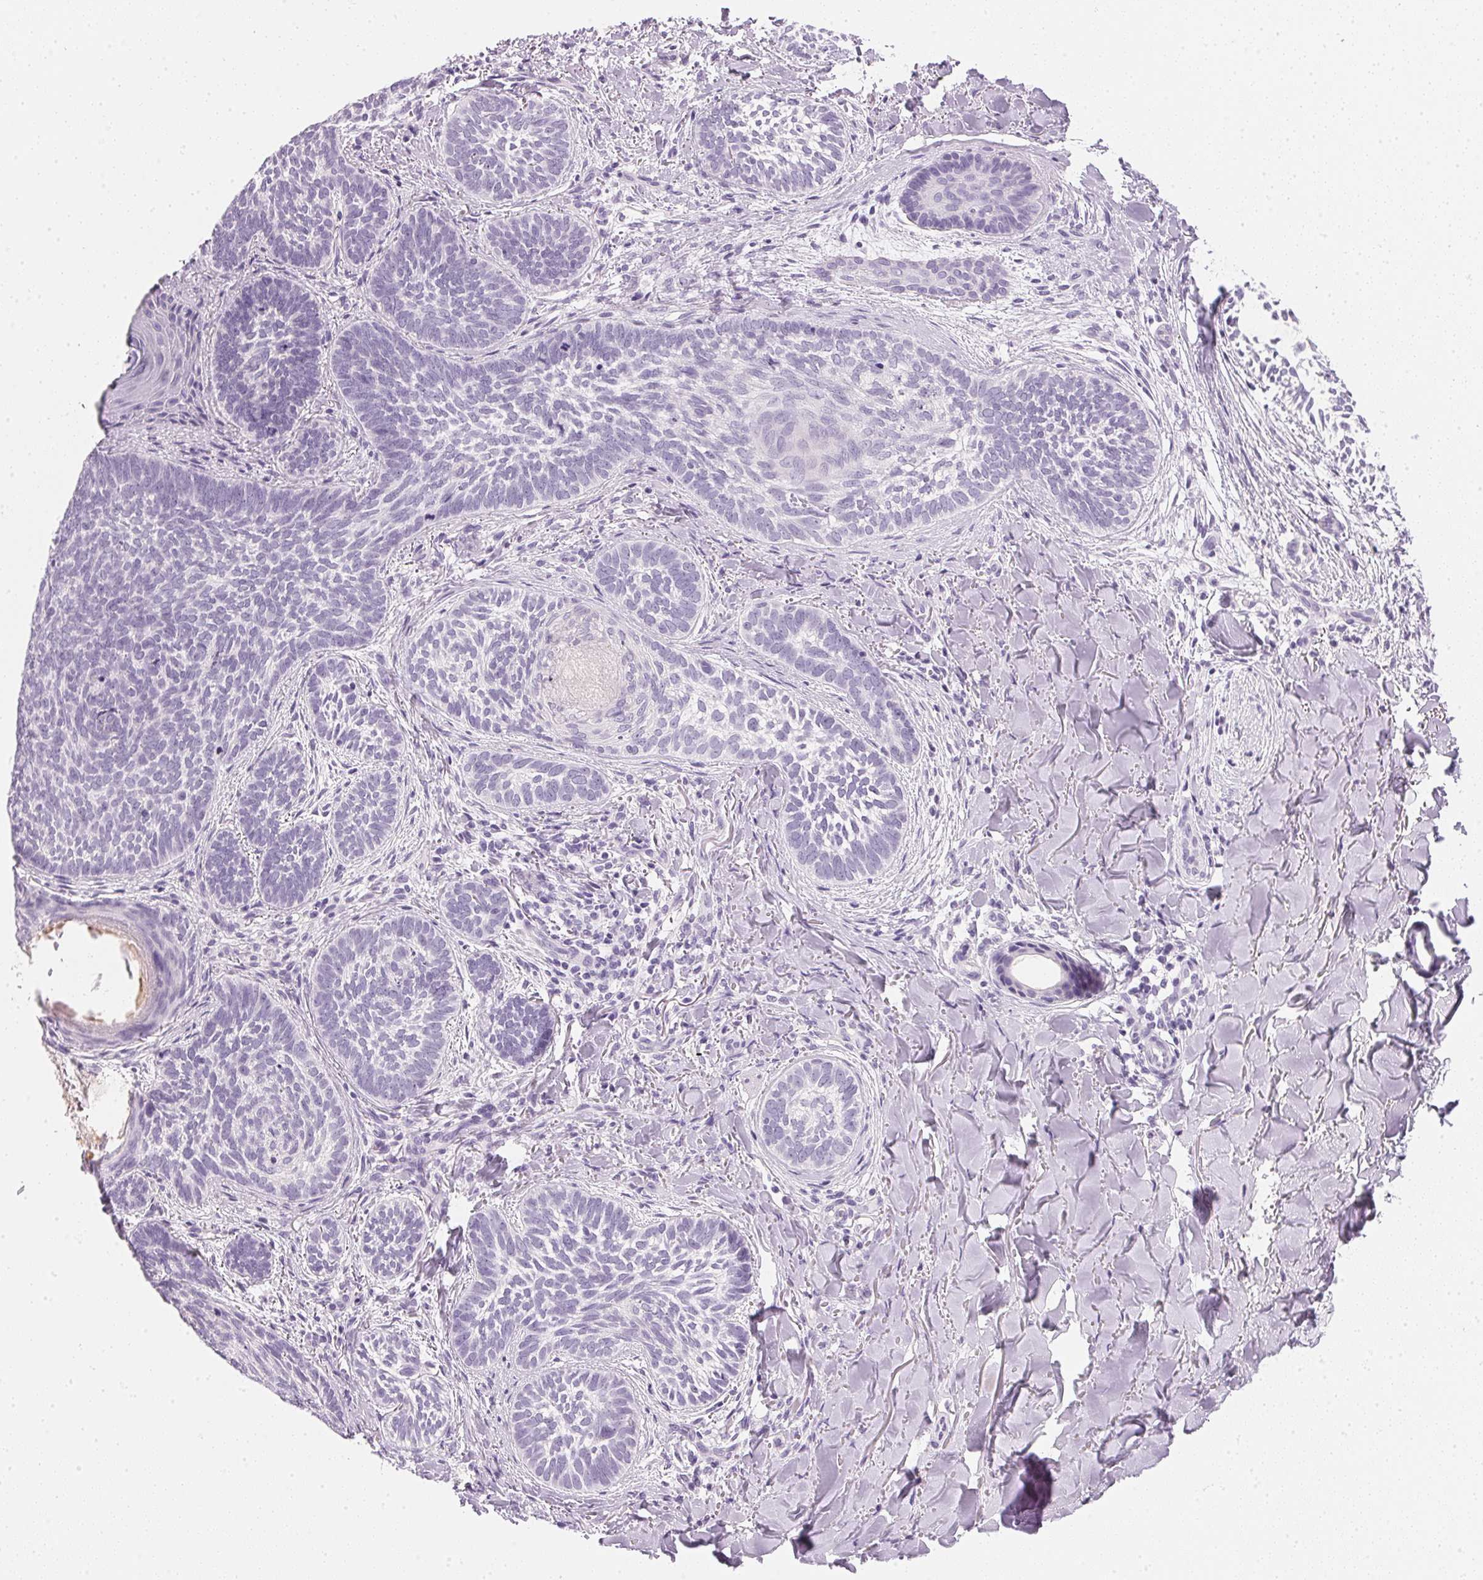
{"staining": {"intensity": "negative", "quantity": "none", "location": "none"}, "tissue": "skin cancer", "cell_type": "Tumor cells", "image_type": "cancer", "snomed": [{"axis": "morphology", "description": "Normal tissue, NOS"}, {"axis": "morphology", "description": "Basal cell carcinoma"}, {"axis": "topography", "description": "Skin"}], "caption": "Immunohistochemistry histopathology image of human skin cancer stained for a protein (brown), which exhibits no expression in tumor cells.", "gene": "IGFBP1", "patient": {"sex": "male", "age": 46}}